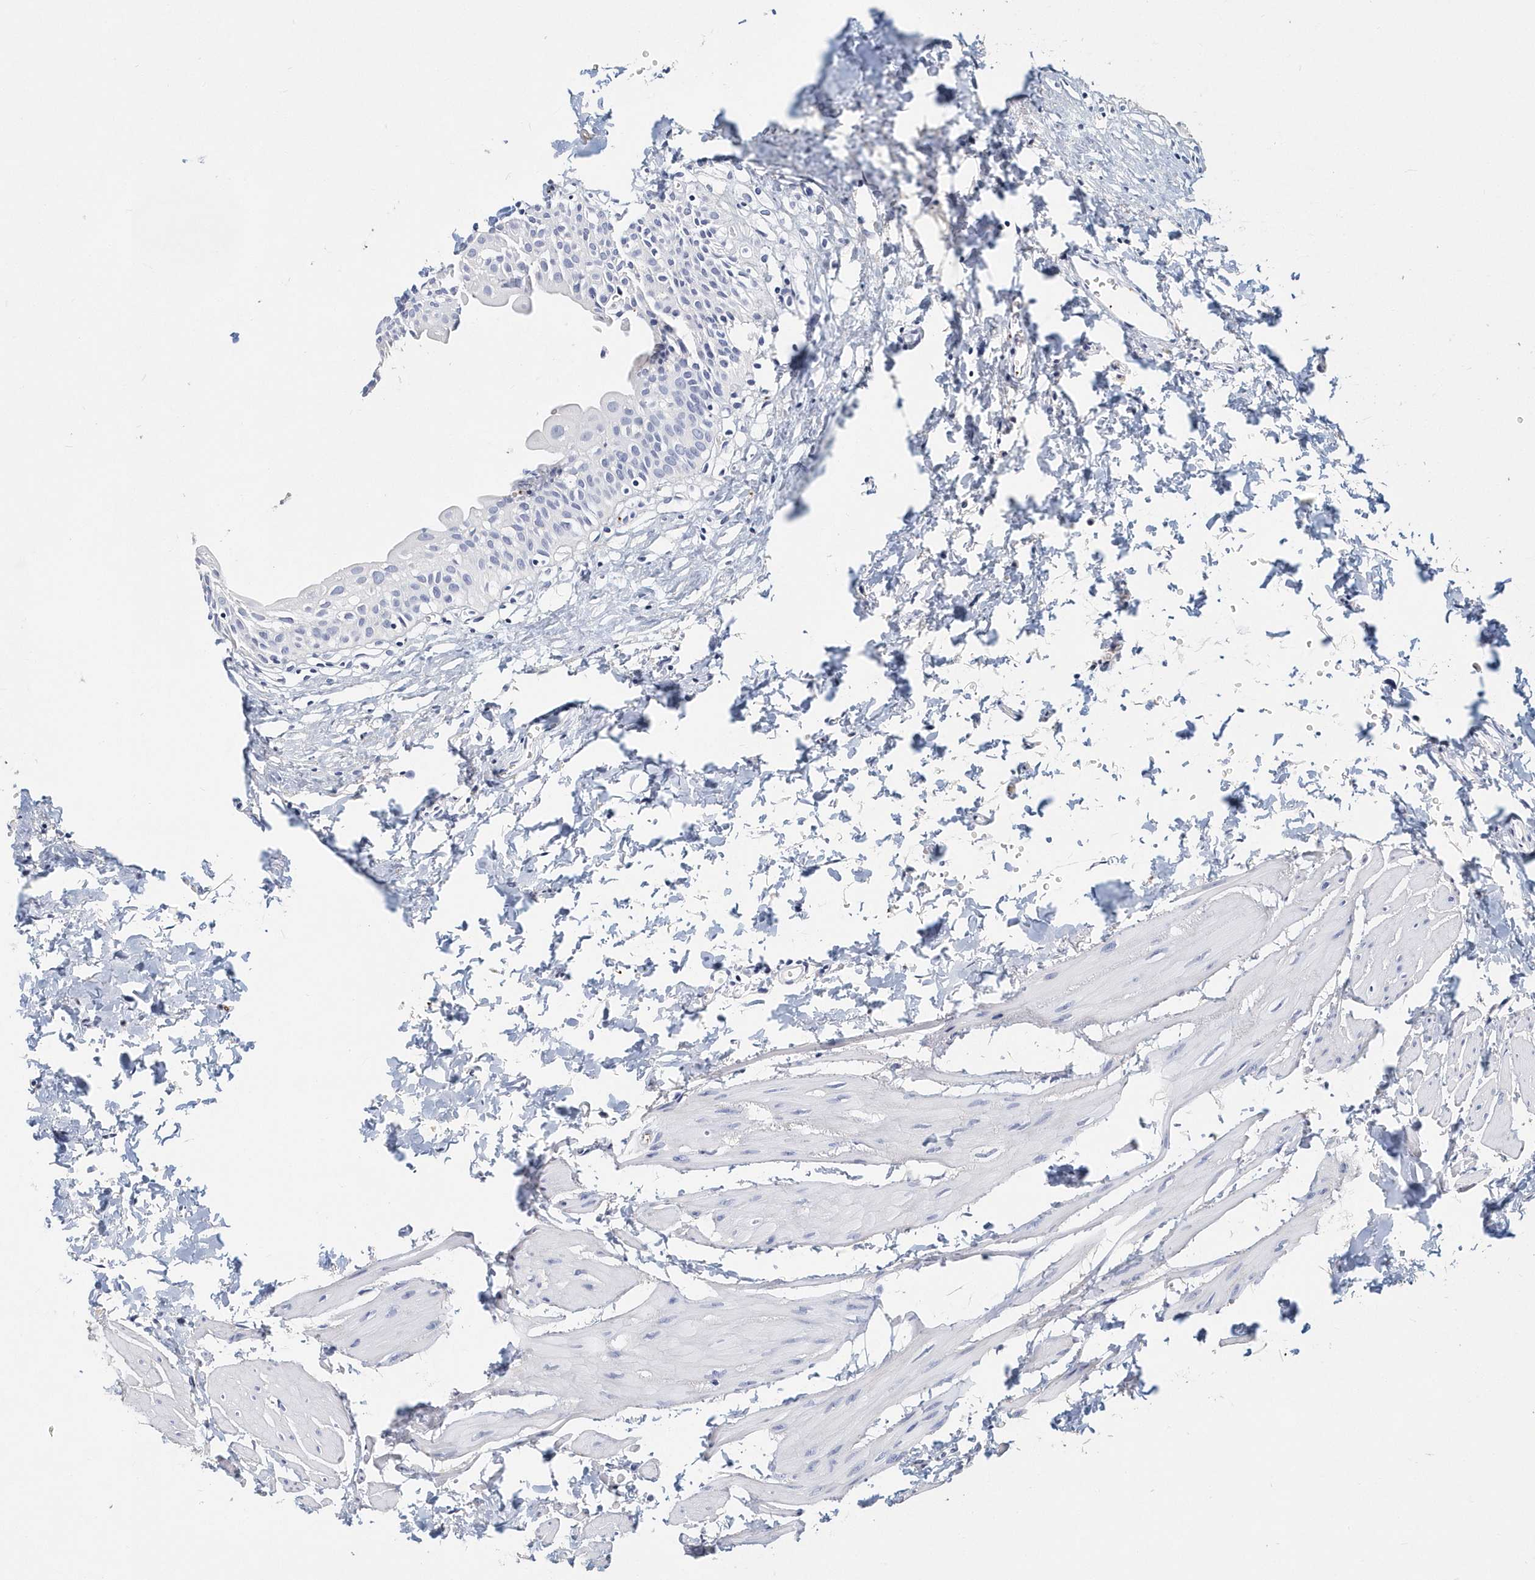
{"staining": {"intensity": "negative", "quantity": "none", "location": "none"}, "tissue": "urinary bladder", "cell_type": "Urothelial cells", "image_type": "normal", "snomed": [{"axis": "morphology", "description": "Normal tissue, NOS"}, {"axis": "topography", "description": "Urinary bladder"}], "caption": "IHC of unremarkable human urinary bladder demonstrates no positivity in urothelial cells.", "gene": "ITGA2B", "patient": {"sex": "male", "age": 51}}